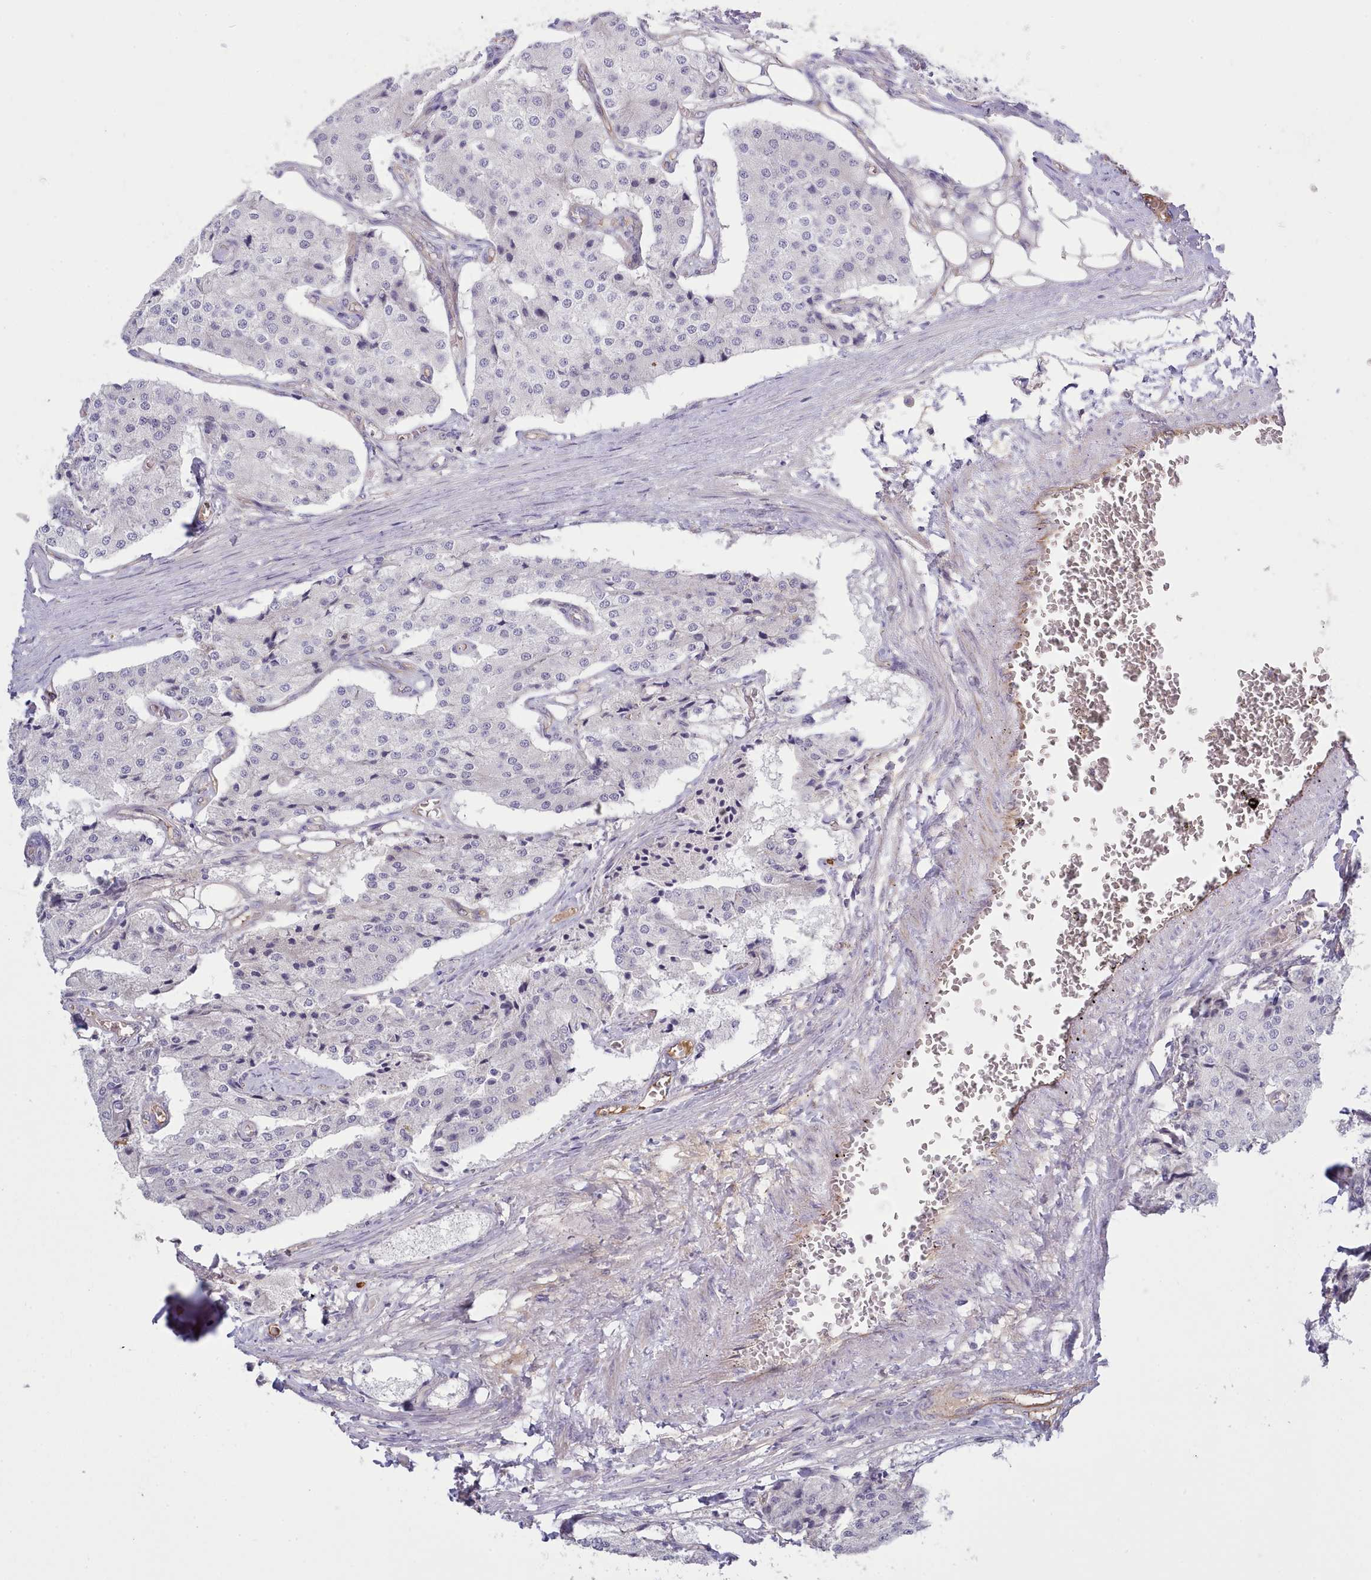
{"staining": {"intensity": "negative", "quantity": "none", "location": "none"}, "tissue": "carcinoid", "cell_type": "Tumor cells", "image_type": "cancer", "snomed": [{"axis": "morphology", "description": "Carcinoid, malignant, NOS"}, {"axis": "topography", "description": "Colon"}], "caption": "Immunohistochemistry of human carcinoid displays no staining in tumor cells.", "gene": "ZC3H13", "patient": {"sex": "female", "age": 52}}